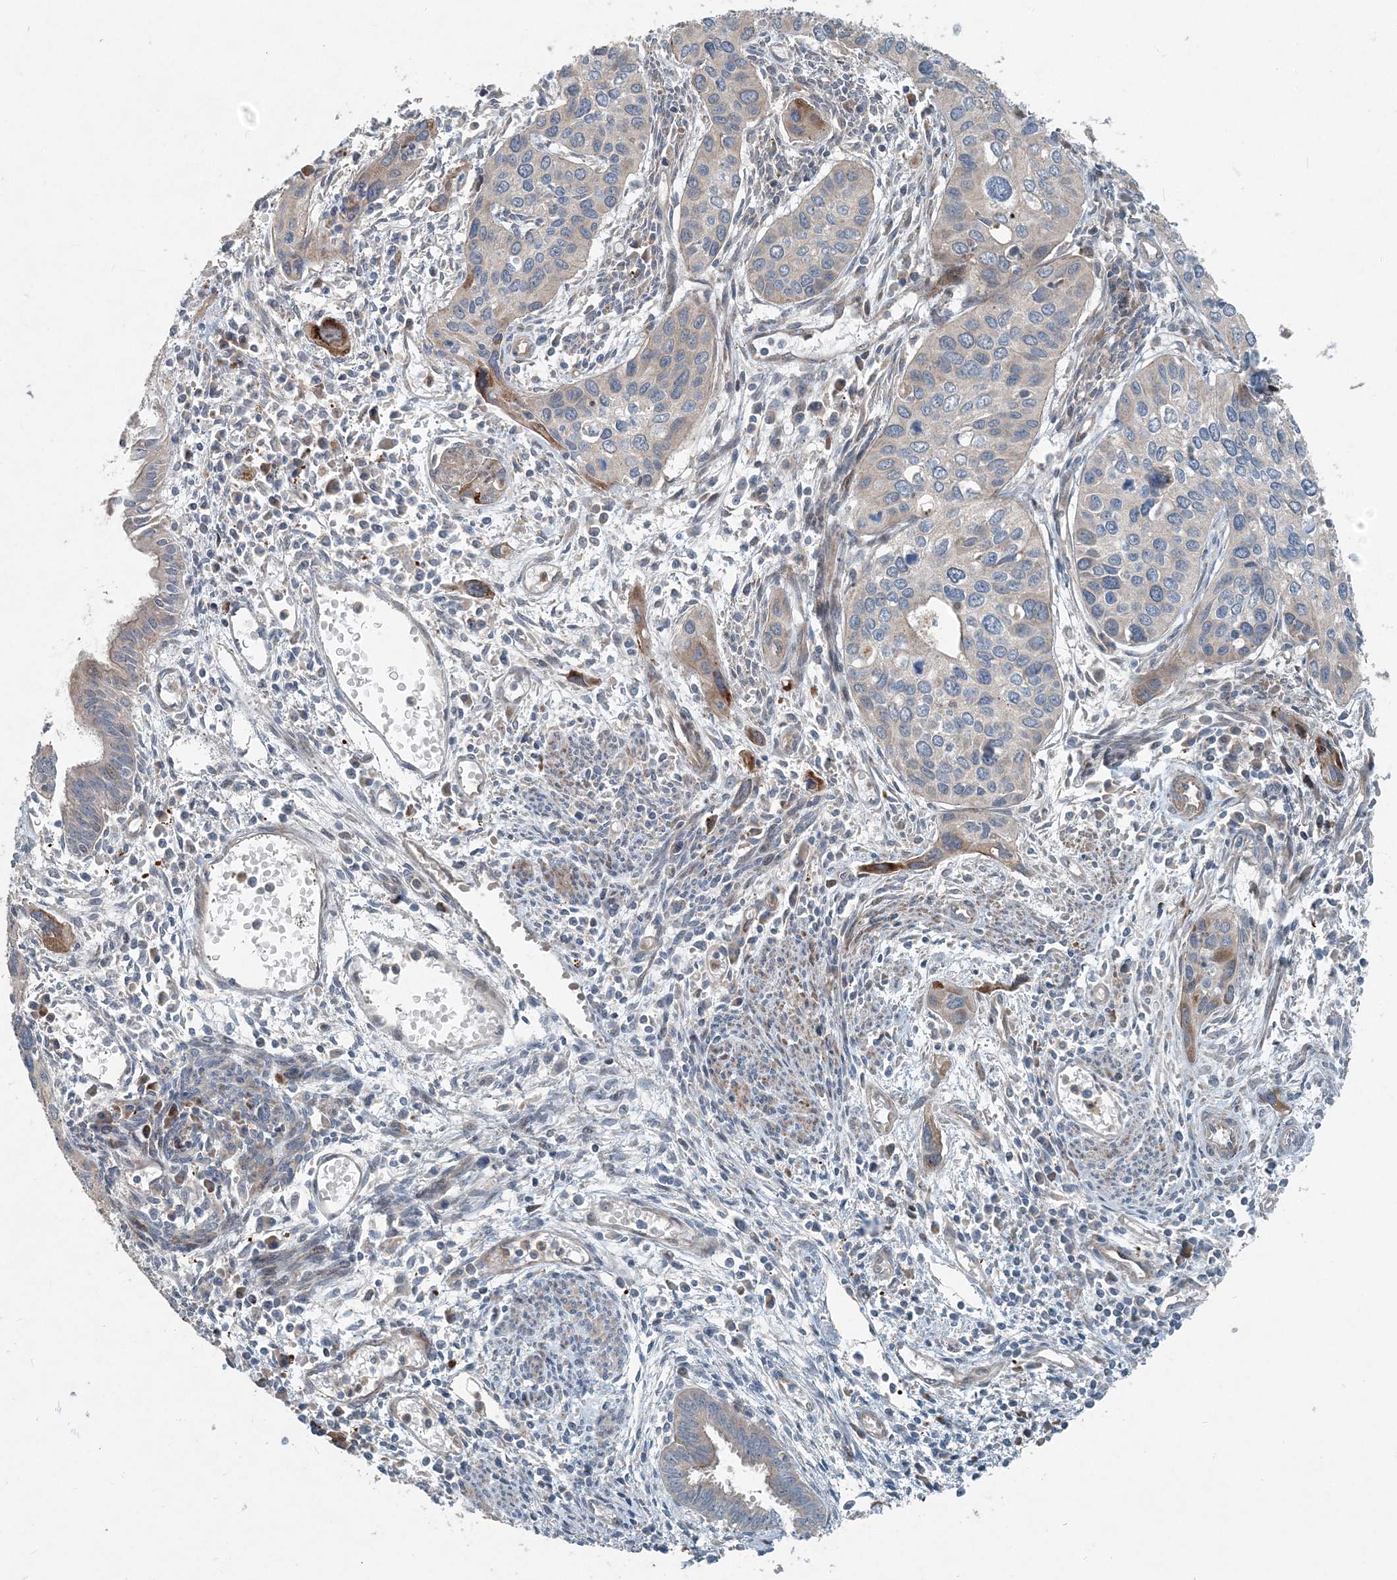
{"staining": {"intensity": "weak", "quantity": "<25%", "location": "cytoplasmic/membranous"}, "tissue": "cervical cancer", "cell_type": "Tumor cells", "image_type": "cancer", "snomed": [{"axis": "morphology", "description": "Squamous cell carcinoma, NOS"}, {"axis": "topography", "description": "Cervix"}], "caption": "Image shows no significant protein positivity in tumor cells of cervical cancer. (DAB (3,3'-diaminobenzidine) IHC, high magnification).", "gene": "INTU", "patient": {"sex": "female", "age": 55}}